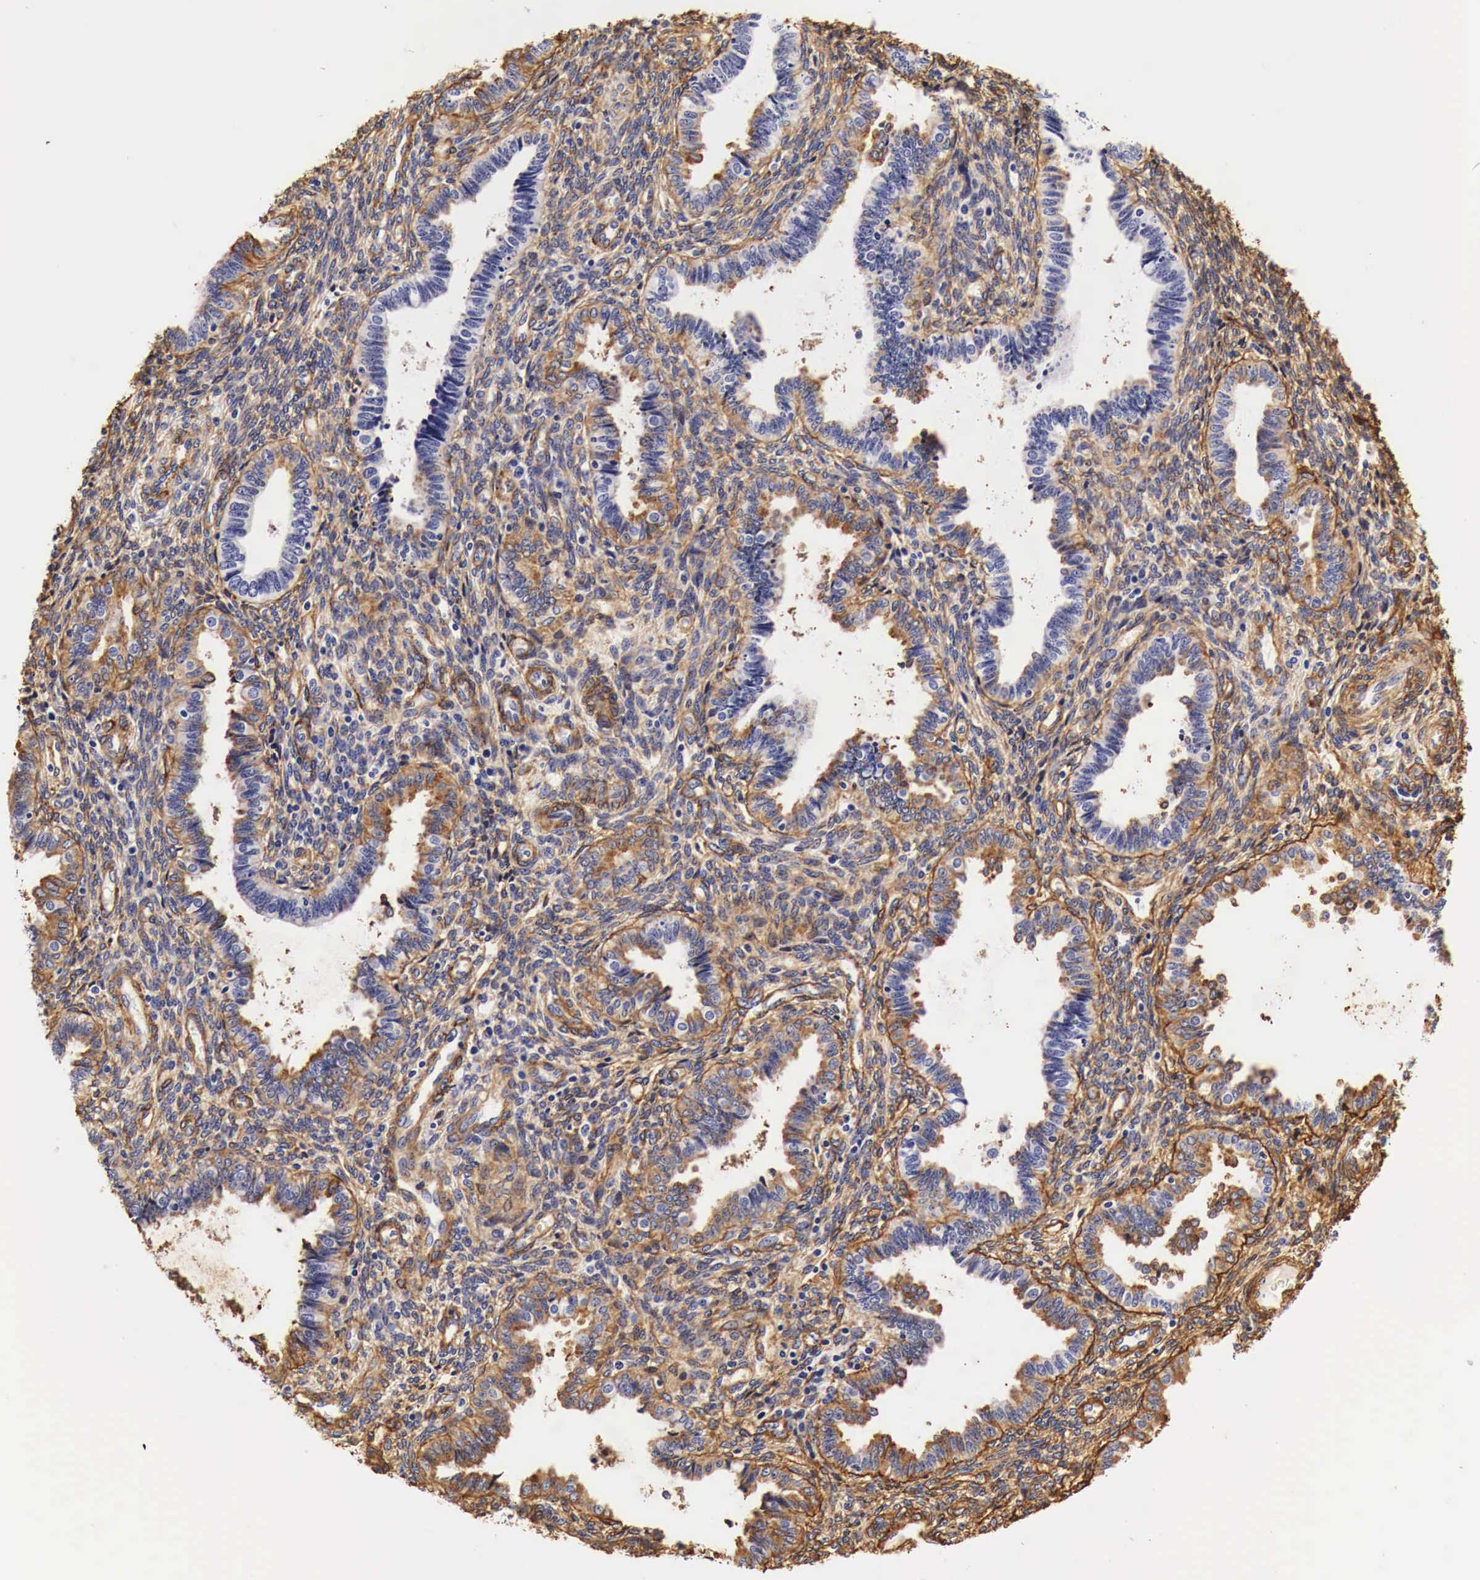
{"staining": {"intensity": "moderate", "quantity": ">75%", "location": "cytoplasmic/membranous"}, "tissue": "endometrium", "cell_type": "Cells in endometrial stroma", "image_type": "normal", "snomed": [{"axis": "morphology", "description": "Normal tissue, NOS"}, {"axis": "topography", "description": "Endometrium"}], "caption": "Immunohistochemical staining of normal endometrium reveals moderate cytoplasmic/membranous protein staining in about >75% of cells in endometrial stroma. (DAB IHC with brightfield microscopy, high magnification).", "gene": "LAMB2", "patient": {"sex": "female", "age": 36}}